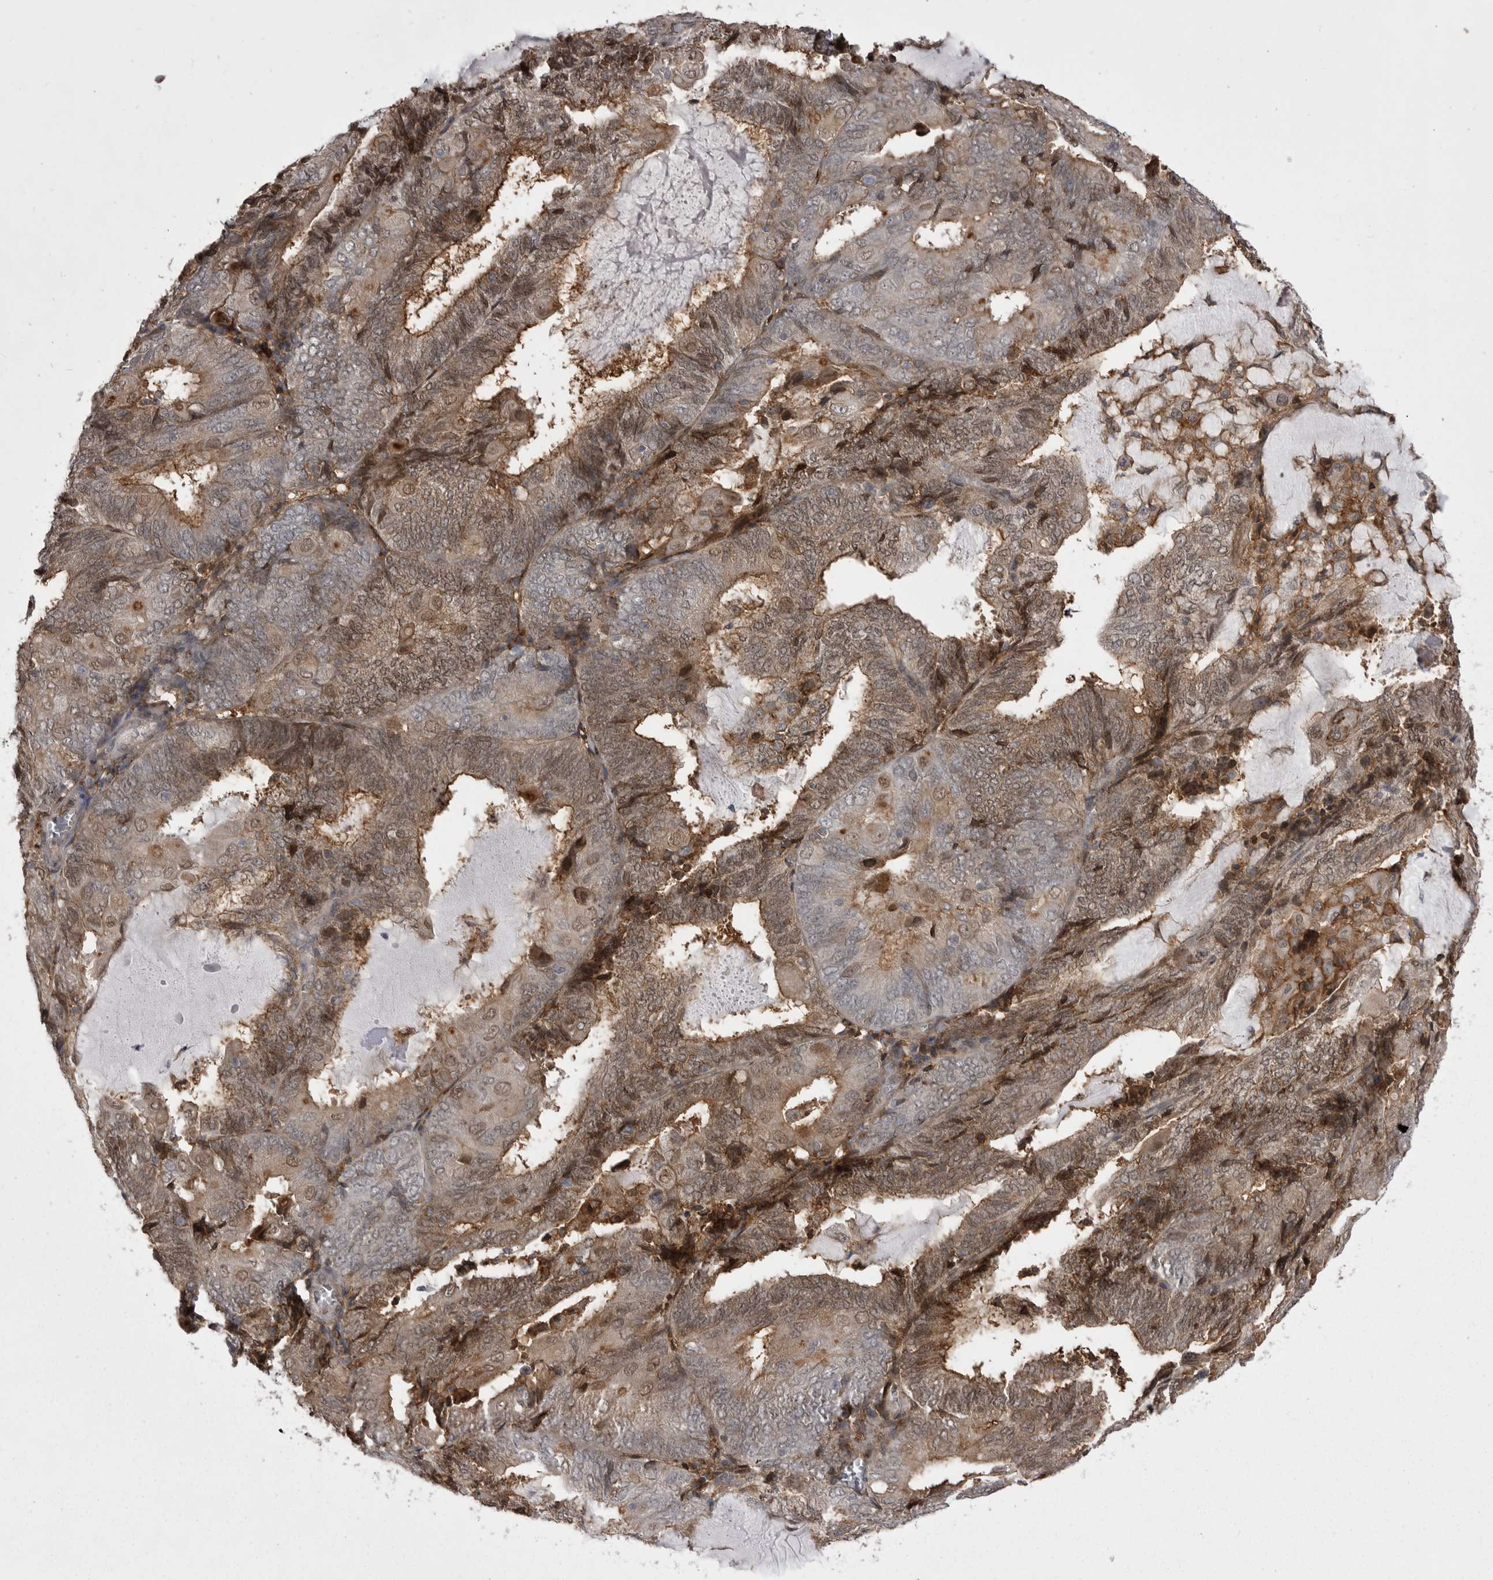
{"staining": {"intensity": "moderate", "quantity": ">75%", "location": "cytoplasmic/membranous"}, "tissue": "endometrial cancer", "cell_type": "Tumor cells", "image_type": "cancer", "snomed": [{"axis": "morphology", "description": "Adenocarcinoma, NOS"}, {"axis": "topography", "description": "Endometrium"}], "caption": "Brown immunohistochemical staining in endometrial cancer (adenocarcinoma) shows moderate cytoplasmic/membranous staining in approximately >75% of tumor cells.", "gene": "ABL1", "patient": {"sex": "female", "age": 81}}